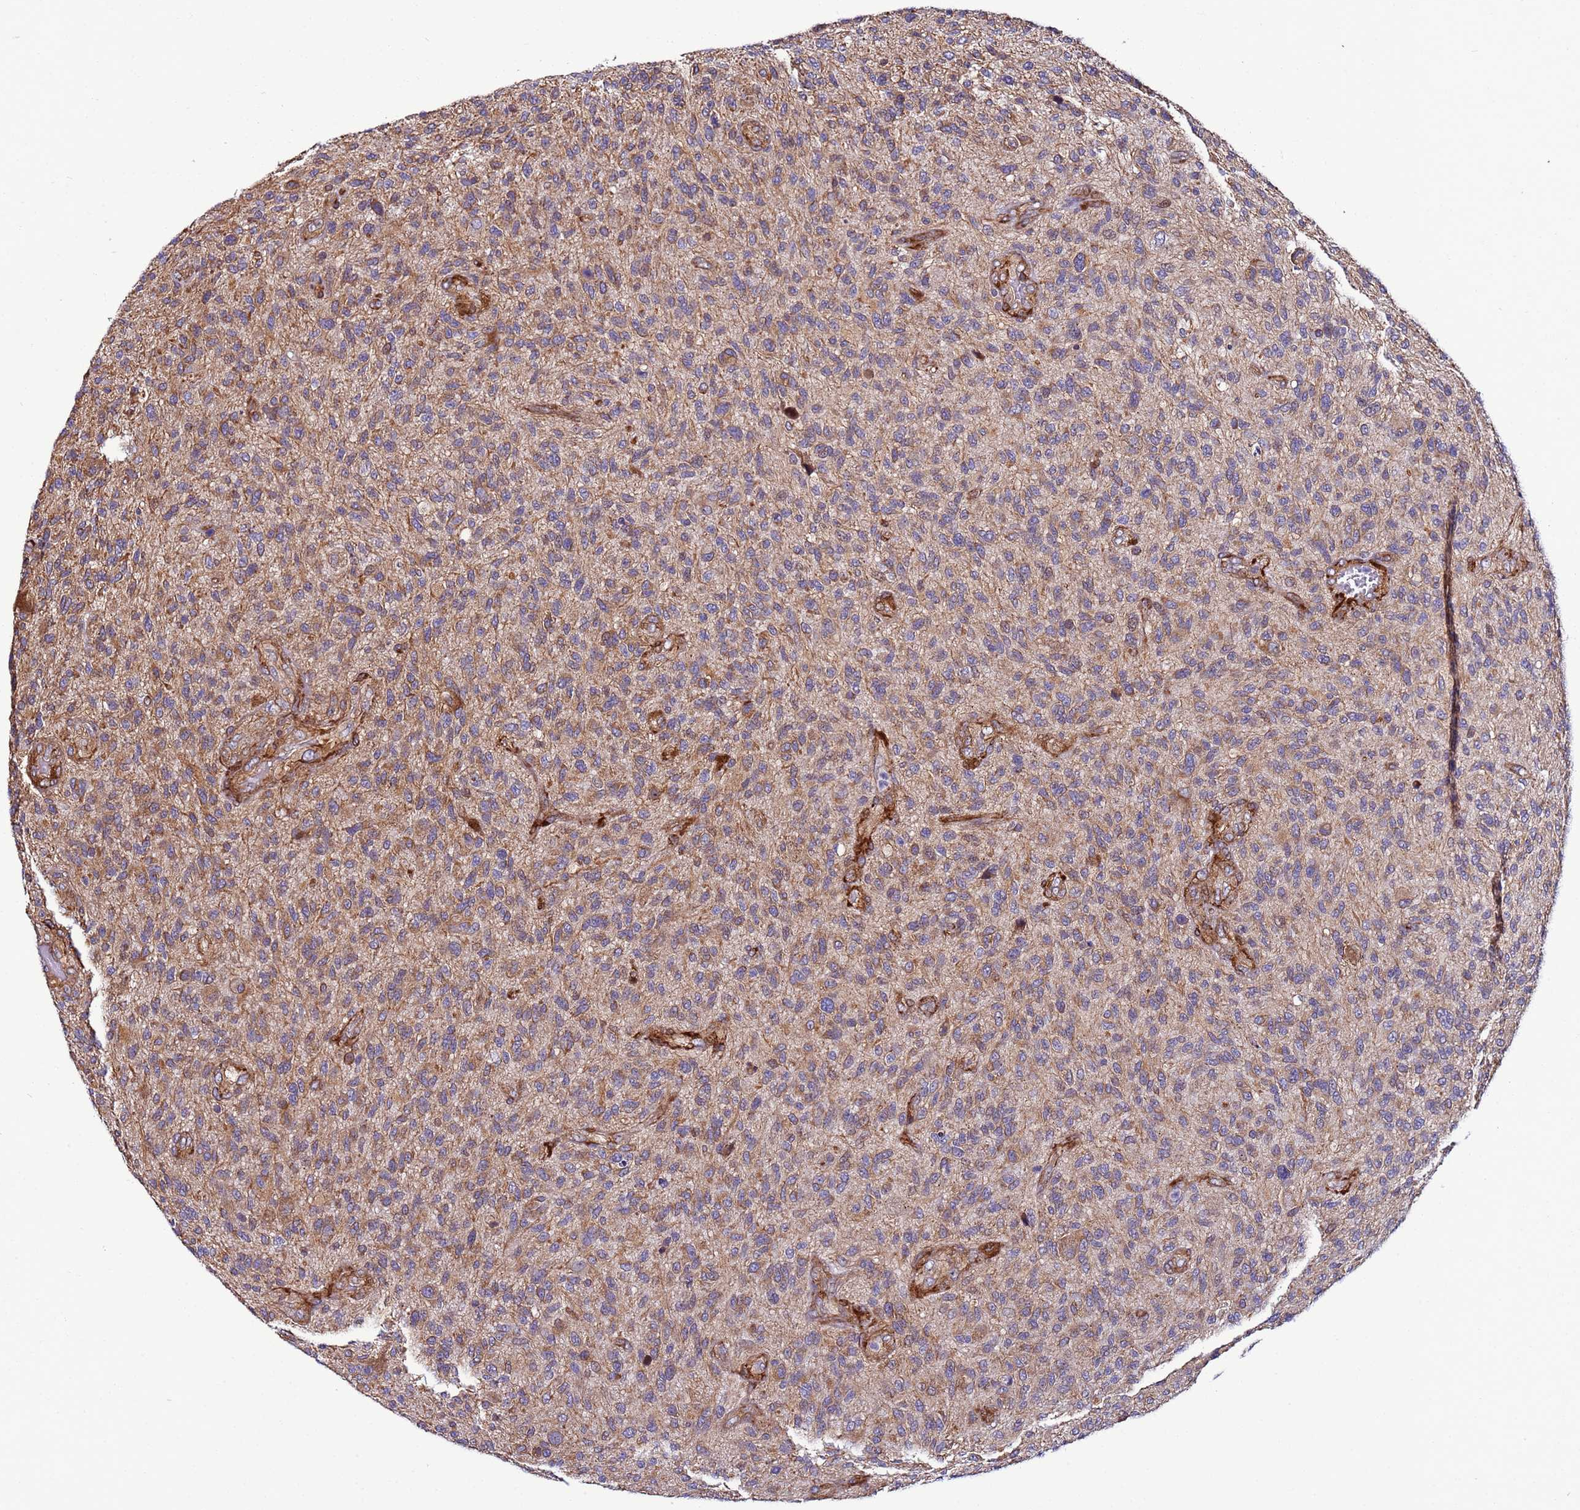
{"staining": {"intensity": "weak", "quantity": "25%-75%", "location": "cytoplasmic/membranous"}, "tissue": "glioma", "cell_type": "Tumor cells", "image_type": "cancer", "snomed": [{"axis": "morphology", "description": "Glioma, malignant, High grade"}, {"axis": "topography", "description": "Brain"}], "caption": "High-grade glioma (malignant) stained with immunohistochemistry (IHC) exhibits weak cytoplasmic/membranous positivity in about 25%-75% of tumor cells.", "gene": "MCRIP1", "patient": {"sex": "male", "age": 47}}